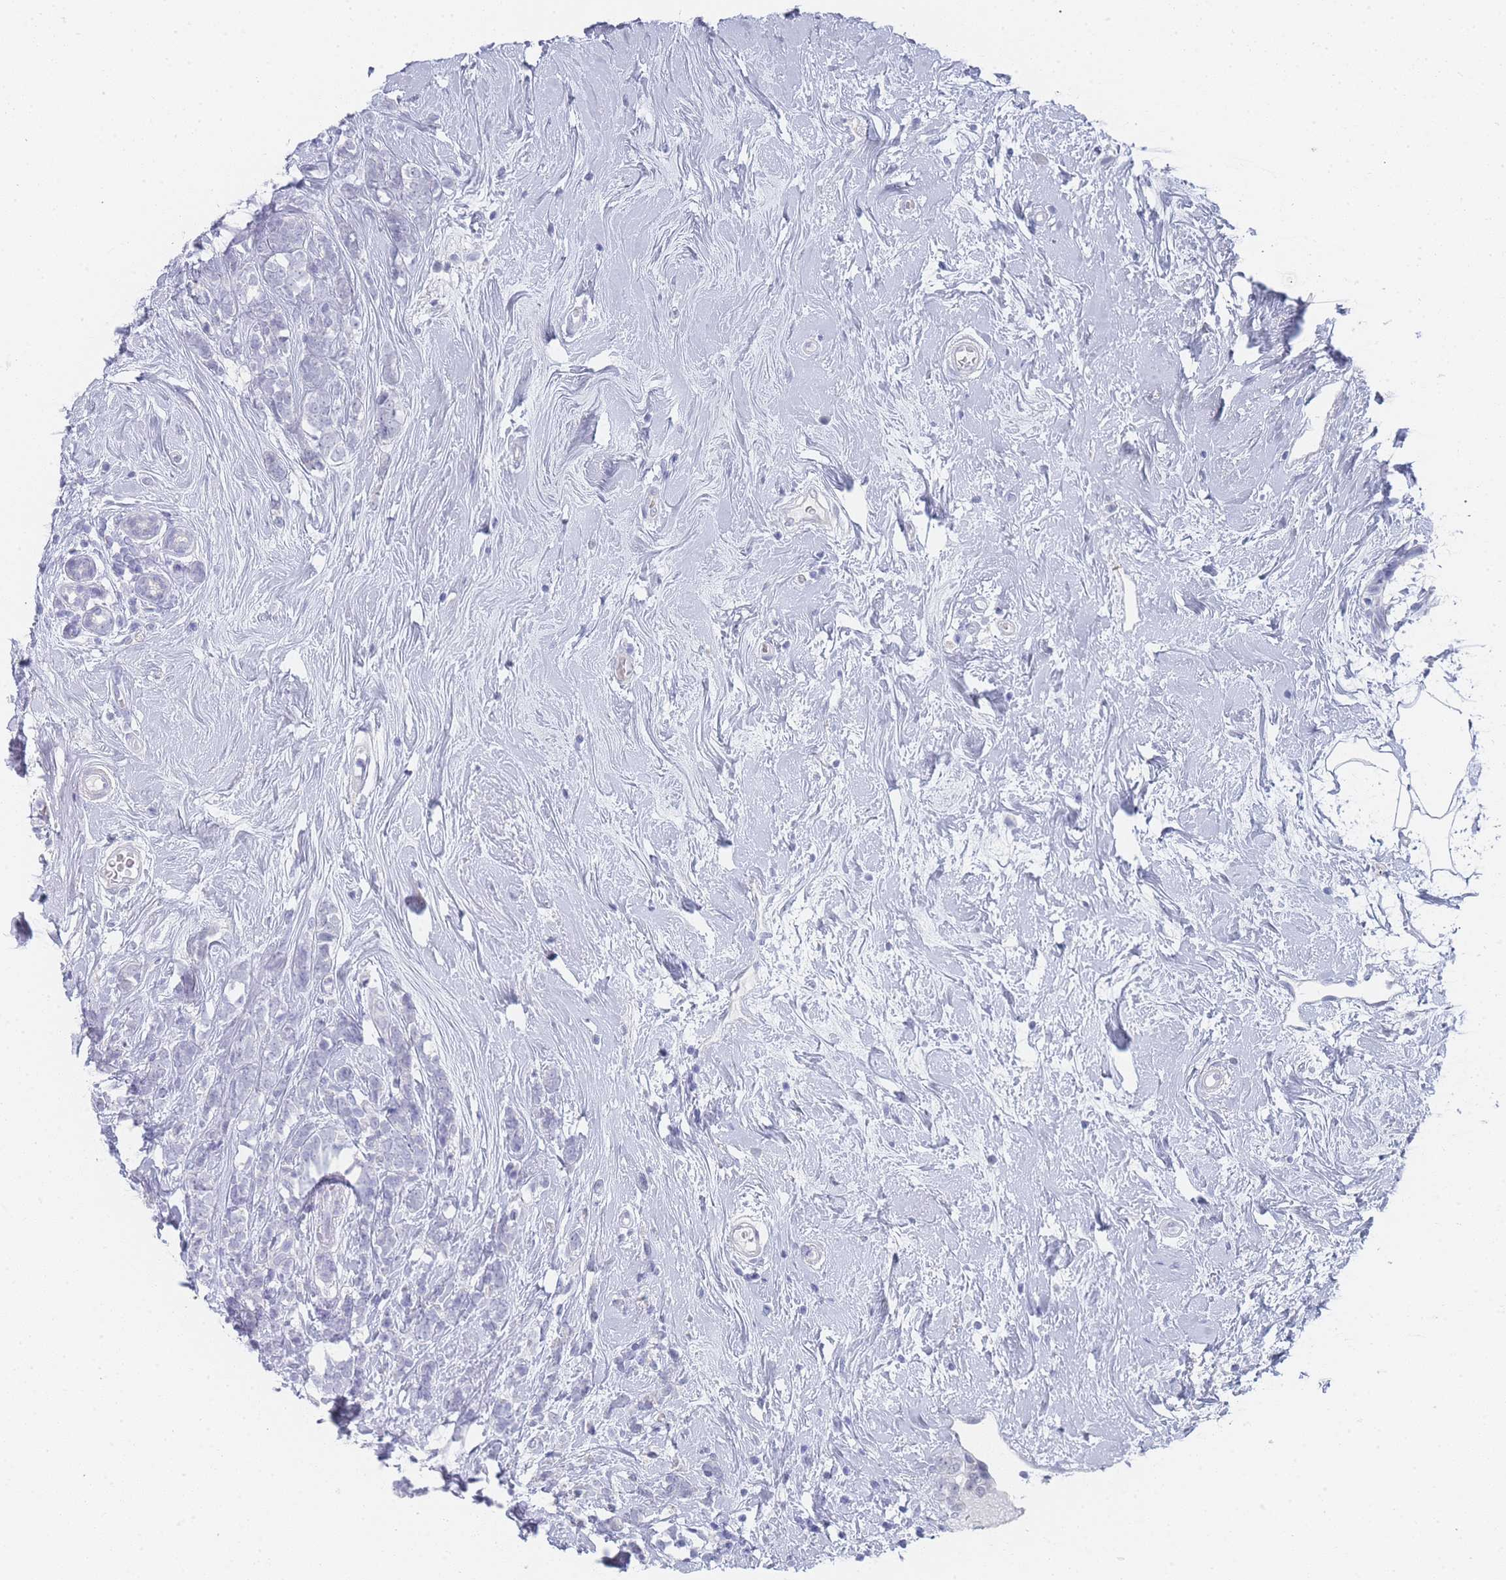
{"staining": {"intensity": "negative", "quantity": "none", "location": "none"}, "tissue": "breast cancer", "cell_type": "Tumor cells", "image_type": "cancer", "snomed": [{"axis": "morphology", "description": "Lobular carcinoma"}, {"axis": "topography", "description": "Breast"}], "caption": "Immunohistochemistry image of human breast cancer (lobular carcinoma) stained for a protein (brown), which displays no positivity in tumor cells.", "gene": "IMPG1", "patient": {"sex": "female", "age": 58}}